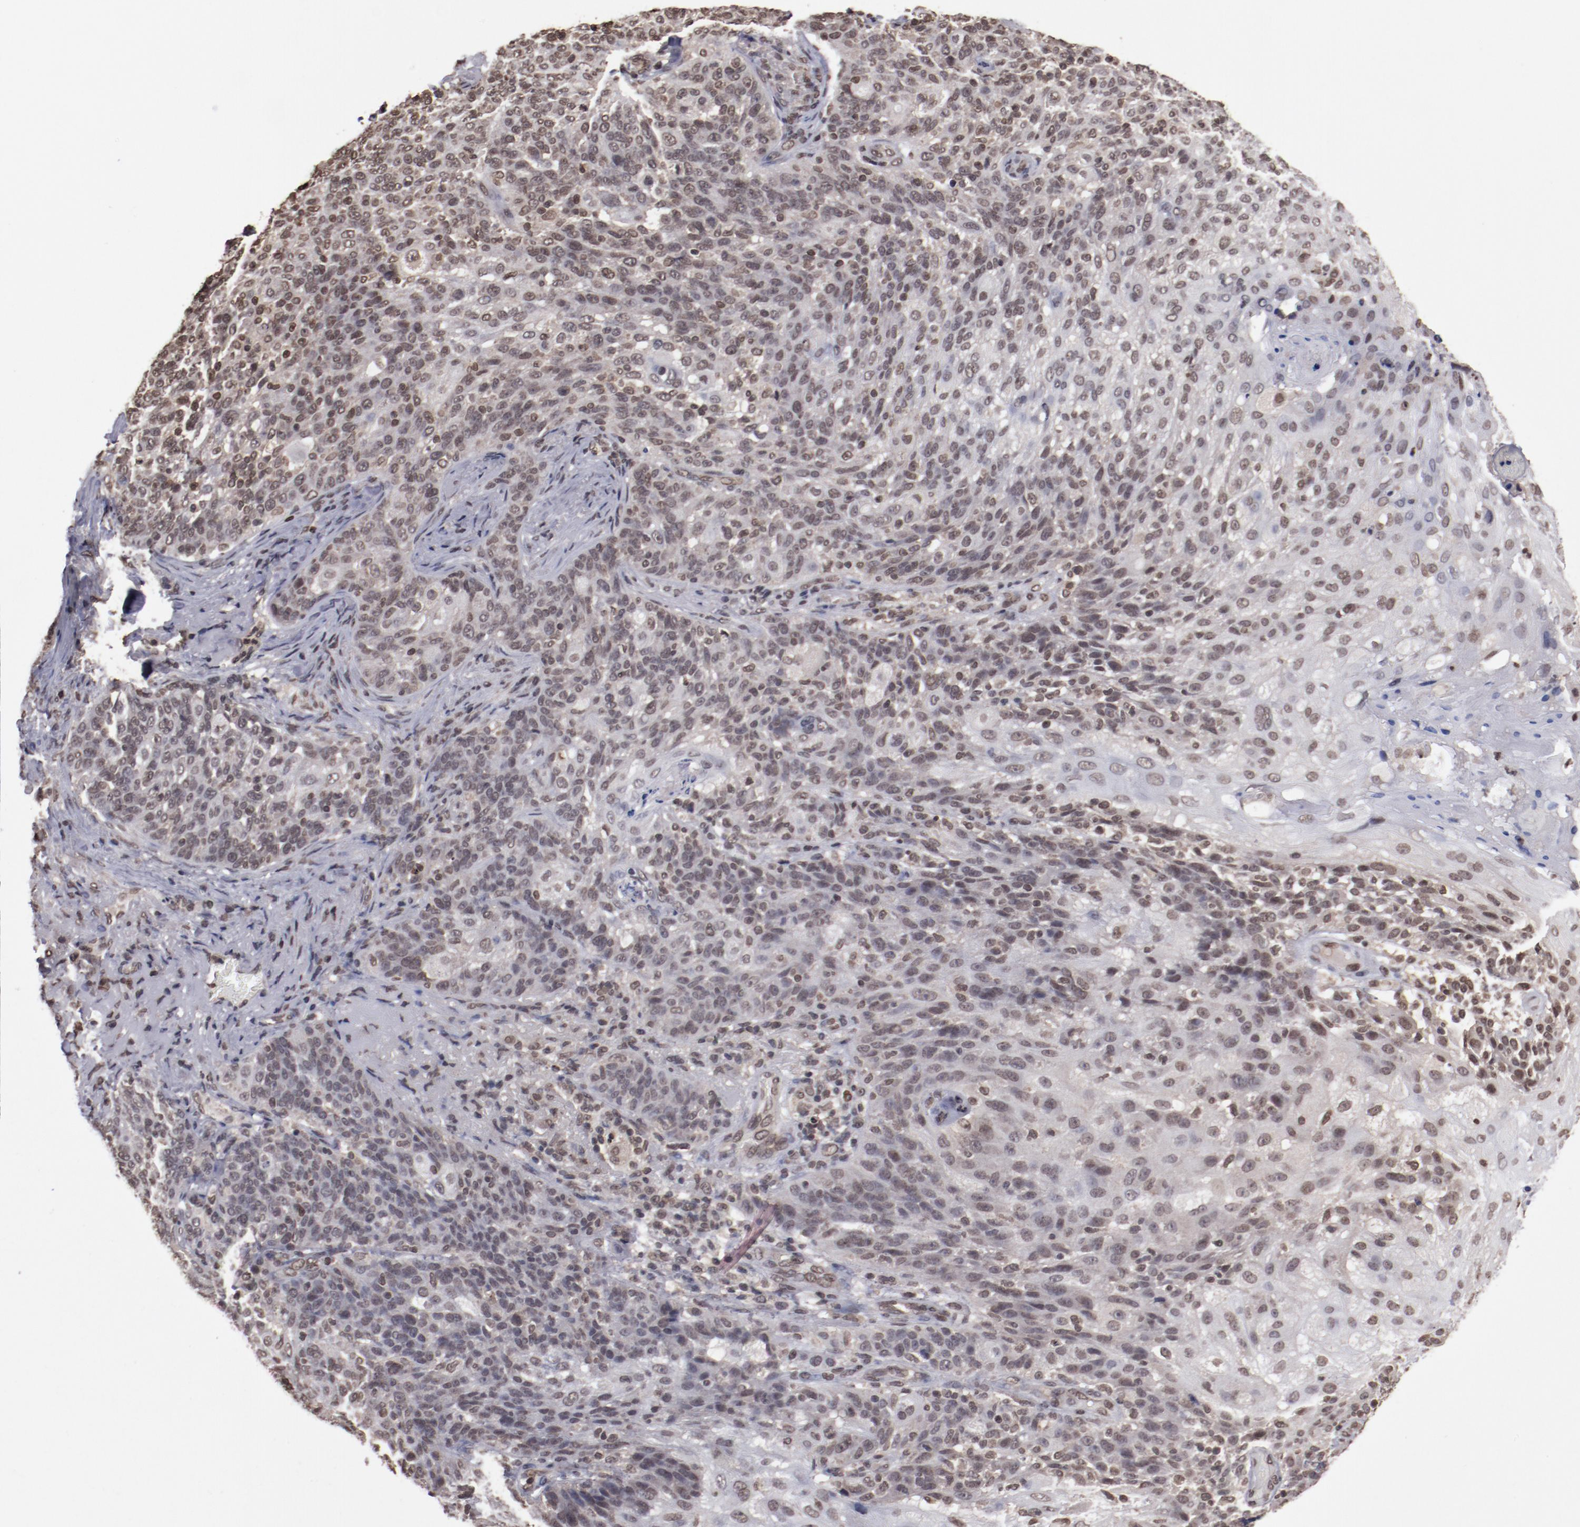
{"staining": {"intensity": "moderate", "quantity": ">75%", "location": "nuclear"}, "tissue": "skin cancer", "cell_type": "Tumor cells", "image_type": "cancer", "snomed": [{"axis": "morphology", "description": "Normal tissue, NOS"}, {"axis": "morphology", "description": "Squamous cell carcinoma, NOS"}, {"axis": "topography", "description": "Skin"}], "caption": "Approximately >75% of tumor cells in human skin cancer (squamous cell carcinoma) demonstrate moderate nuclear protein expression as visualized by brown immunohistochemical staining.", "gene": "AKT1", "patient": {"sex": "female", "age": 83}}